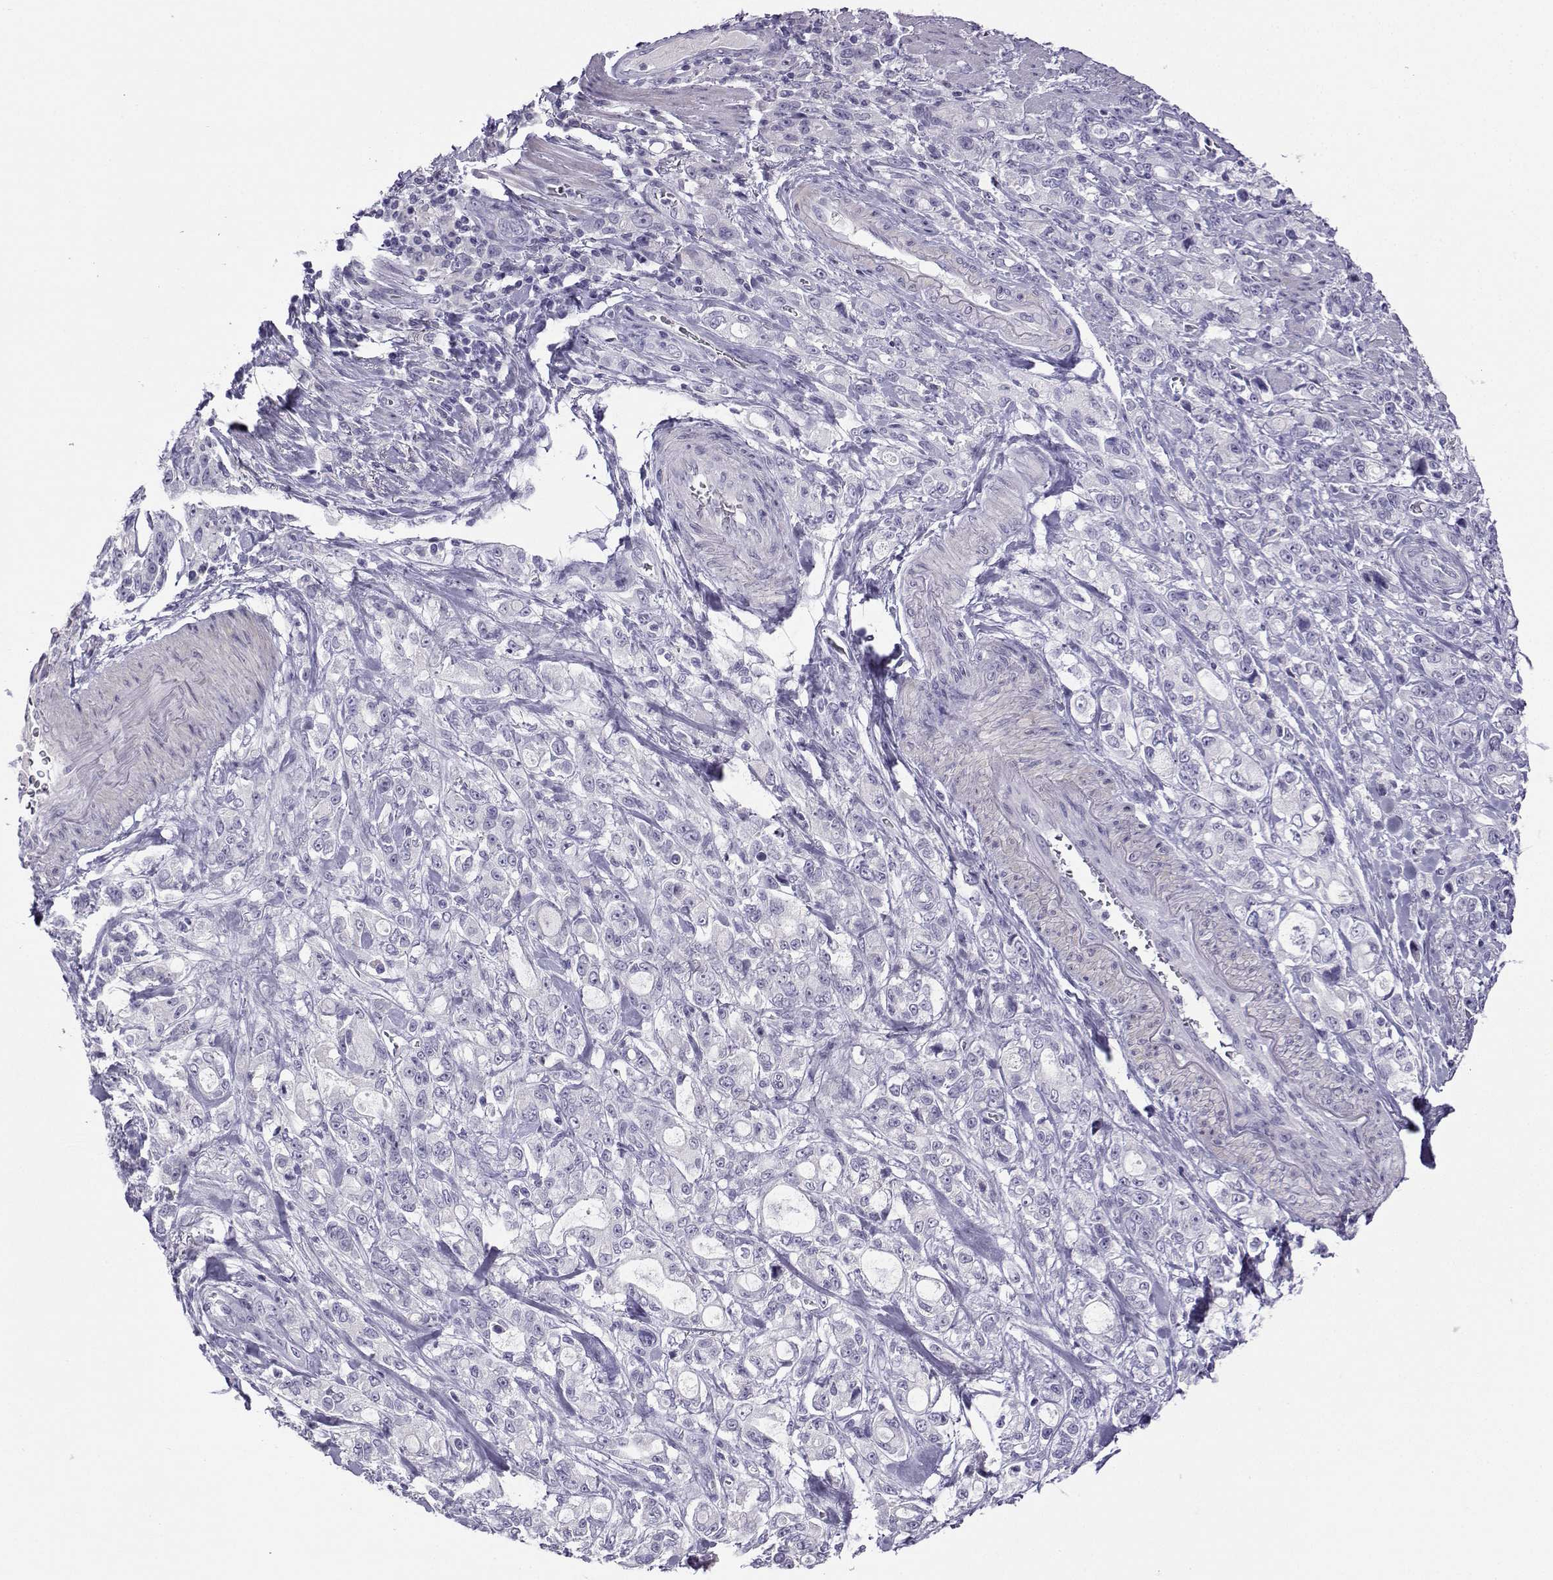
{"staining": {"intensity": "negative", "quantity": "none", "location": "none"}, "tissue": "stomach cancer", "cell_type": "Tumor cells", "image_type": "cancer", "snomed": [{"axis": "morphology", "description": "Adenocarcinoma, NOS"}, {"axis": "topography", "description": "Stomach"}], "caption": "This is a photomicrograph of IHC staining of stomach adenocarcinoma, which shows no staining in tumor cells. Nuclei are stained in blue.", "gene": "FBXO24", "patient": {"sex": "male", "age": 63}}